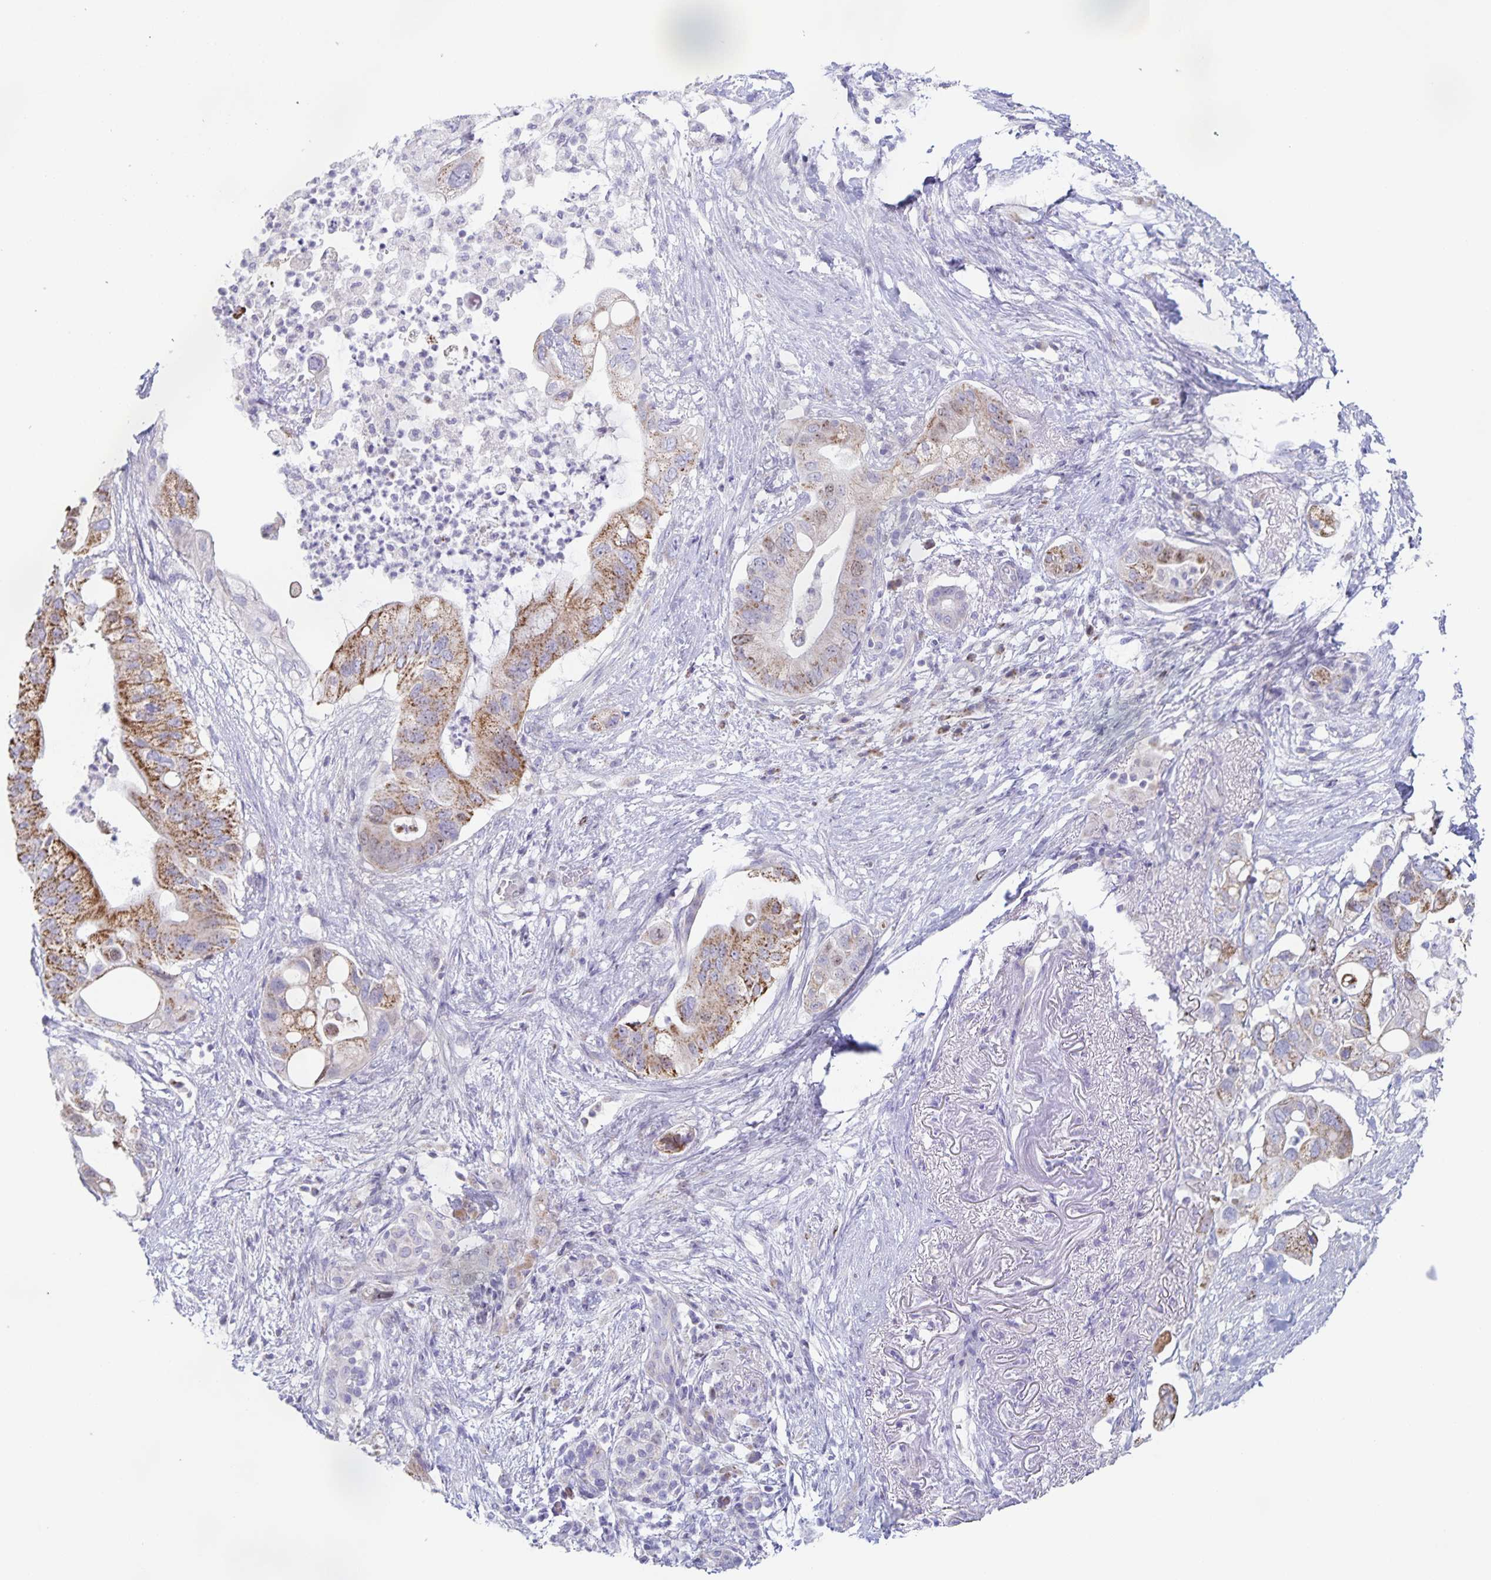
{"staining": {"intensity": "moderate", "quantity": "25%-75%", "location": "cytoplasmic/membranous"}, "tissue": "pancreatic cancer", "cell_type": "Tumor cells", "image_type": "cancer", "snomed": [{"axis": "morphology", "description": "Adenocarcinoma, NOS"}, {"axis": "topography", "description": "Pancreas"}], "caption": "Moderate cytoplasmic/membranous positivity for a protein is appreciated in approximately 25%-75% of tumor cells of pancreatic adenocarcinoma using immunohistochemistry (IHC).", "gene": "CENPH", "patient": {"sex": "female", "age": 72}}